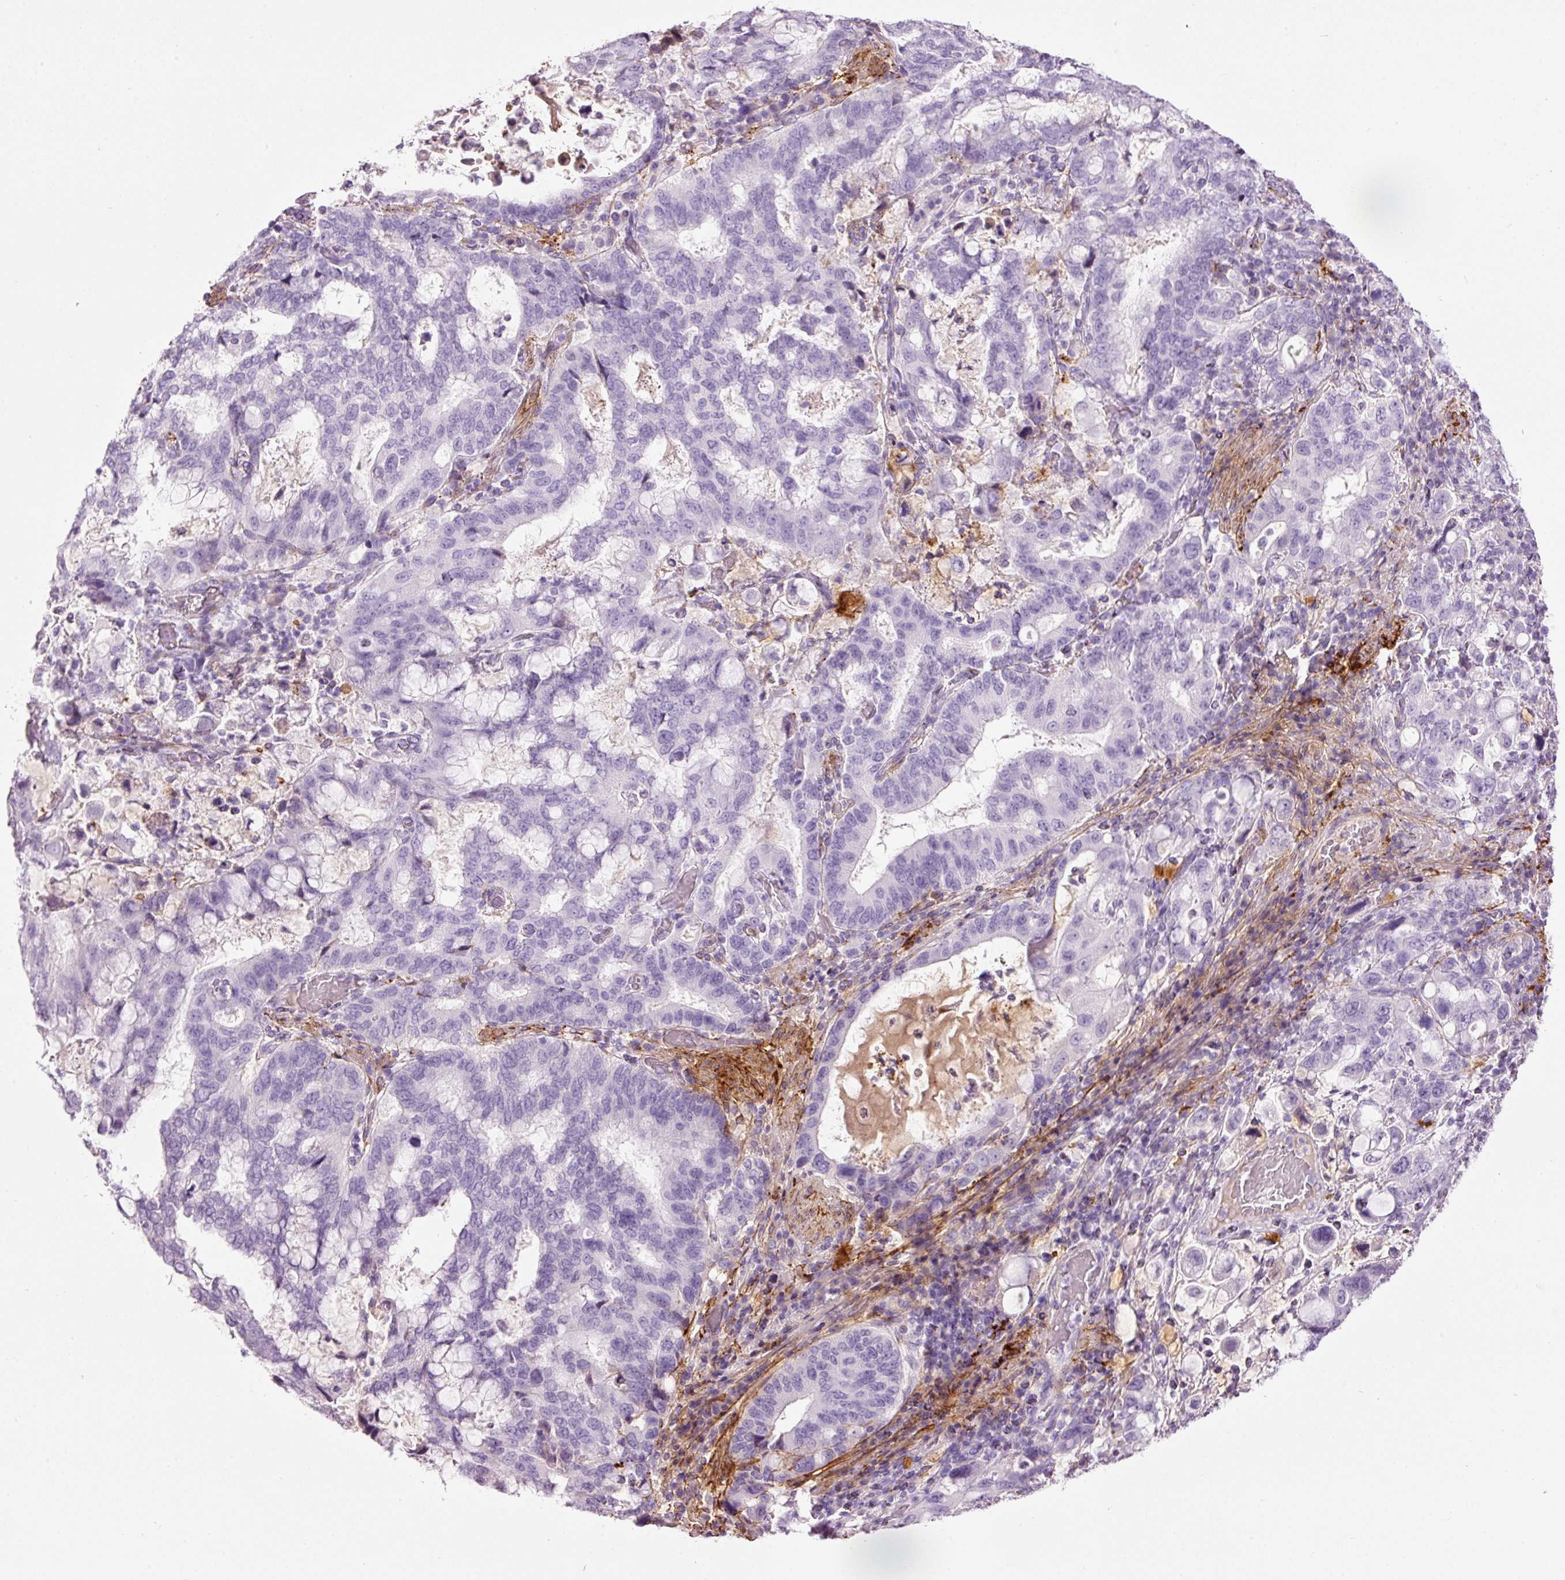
{"staining": {"intensity": "negative", "quantity": "none", "location": "none"}, "tissue": "stomach cancer", "cell_type": "Tumor cells", "image_type": "cancer", "snomed": [{"axis": "morphology", "description": "Adenocarcinoma, NOS"}, {"axis": "topography", "description": "Stomach, upper"}, {"axis": "topography", "description": "Stomach"}], "caption": "This is an immunohistochemistry histopathology image of human stomach cancer (adenocarcinoma). There is no expression in tumor cells.", "gene": "MFAP4", "patient": {"sex": "male", "age": 62}}